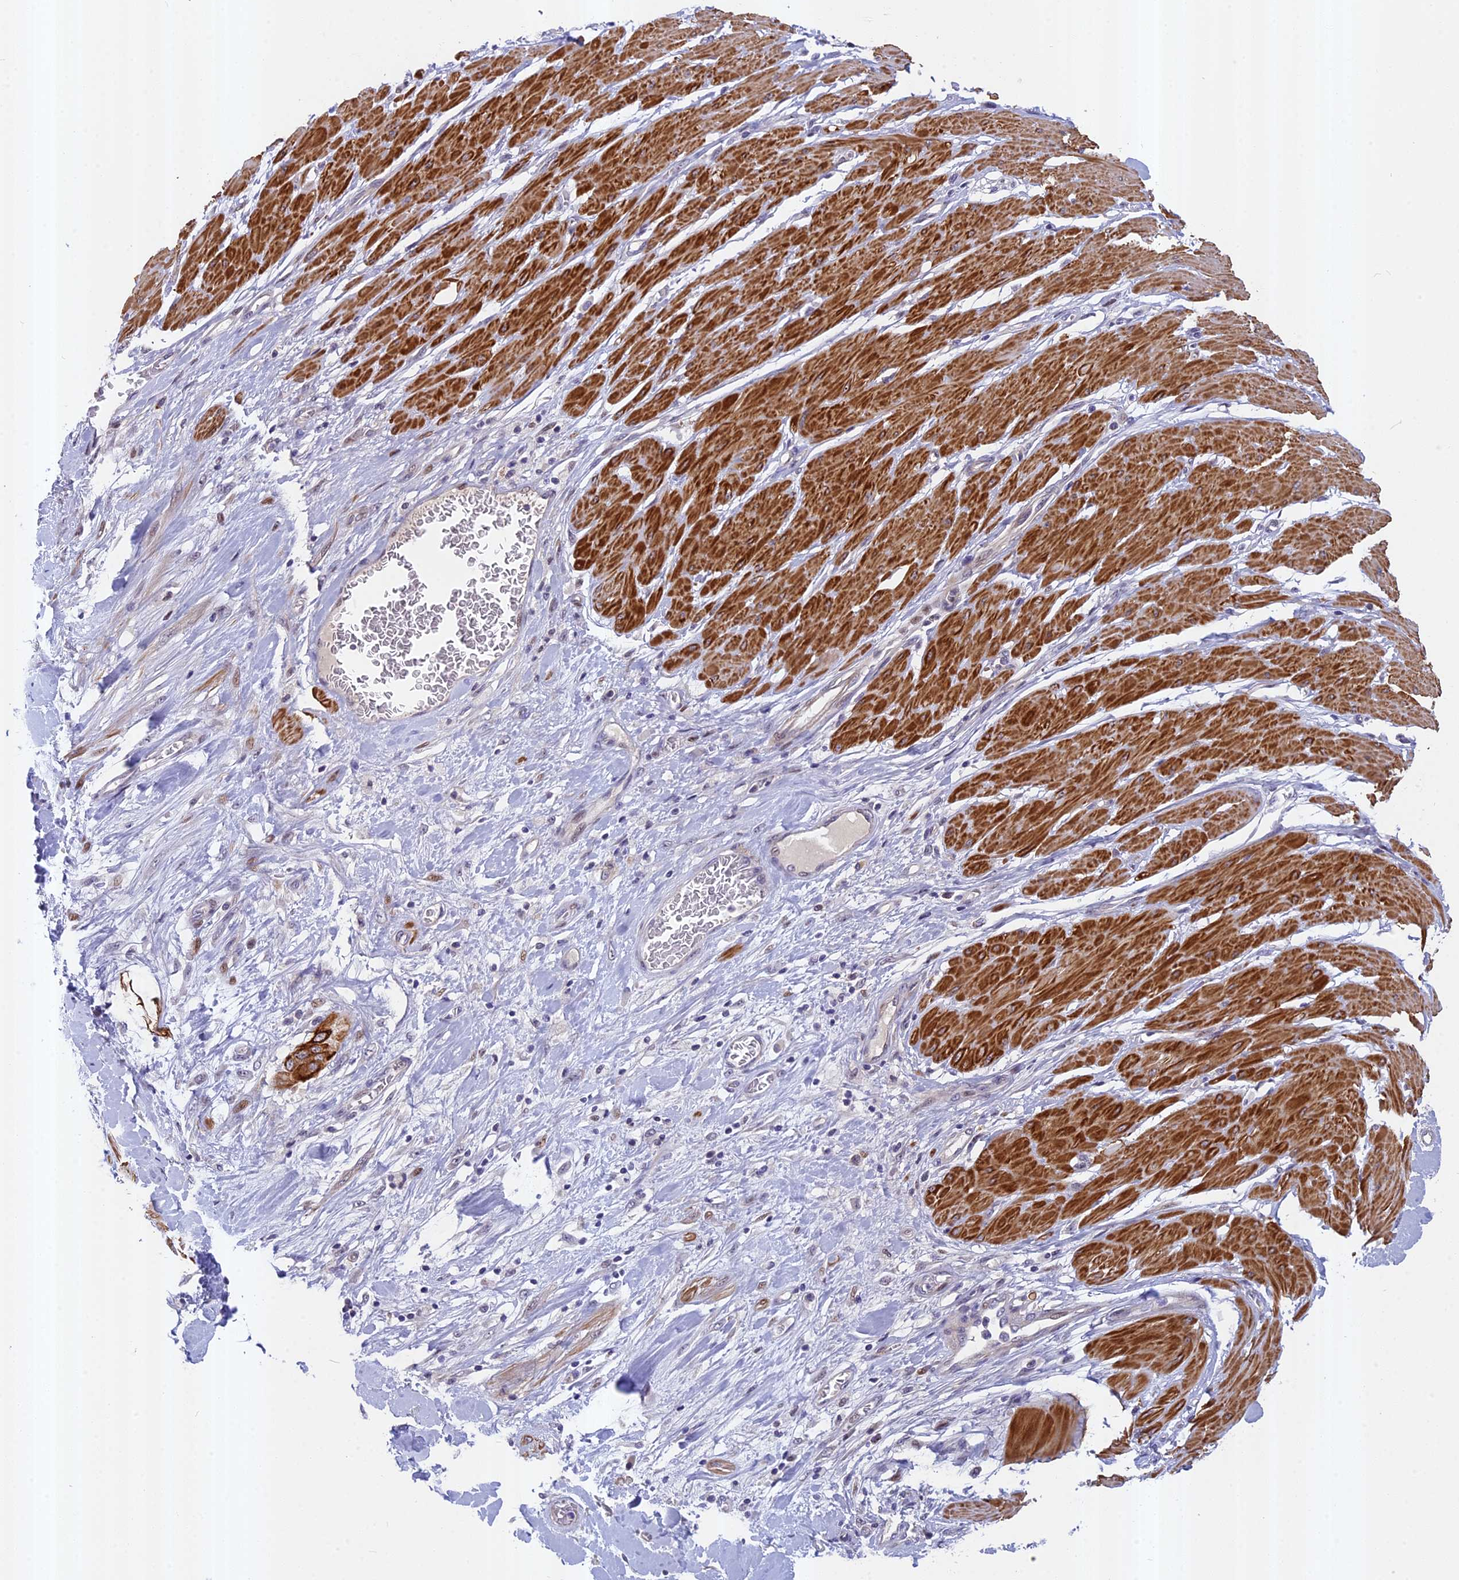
{"staining": {"intensity": "strong", "quantity": ">75%", "location": "cytoplasmic/membranous"}, "tissue": "pancreatic cancer", "cell_type": "Tumor cells", "image_type": "cancer", "snomed": [{"axis": "morphology", "description": "Adenocarcinoma, NOS"}, {"axis": "topography", "description": "Pancreas"}], "caption": "Immunohistochemical staining of pancreatic cancer (adenocarcinoma) demonstrates strong cytoplasmic/membranous protein positivity in approximately >75% of tumor cells.", "gene": "ANKRD34B", "patient": {"sex": "male", "age": 68}}